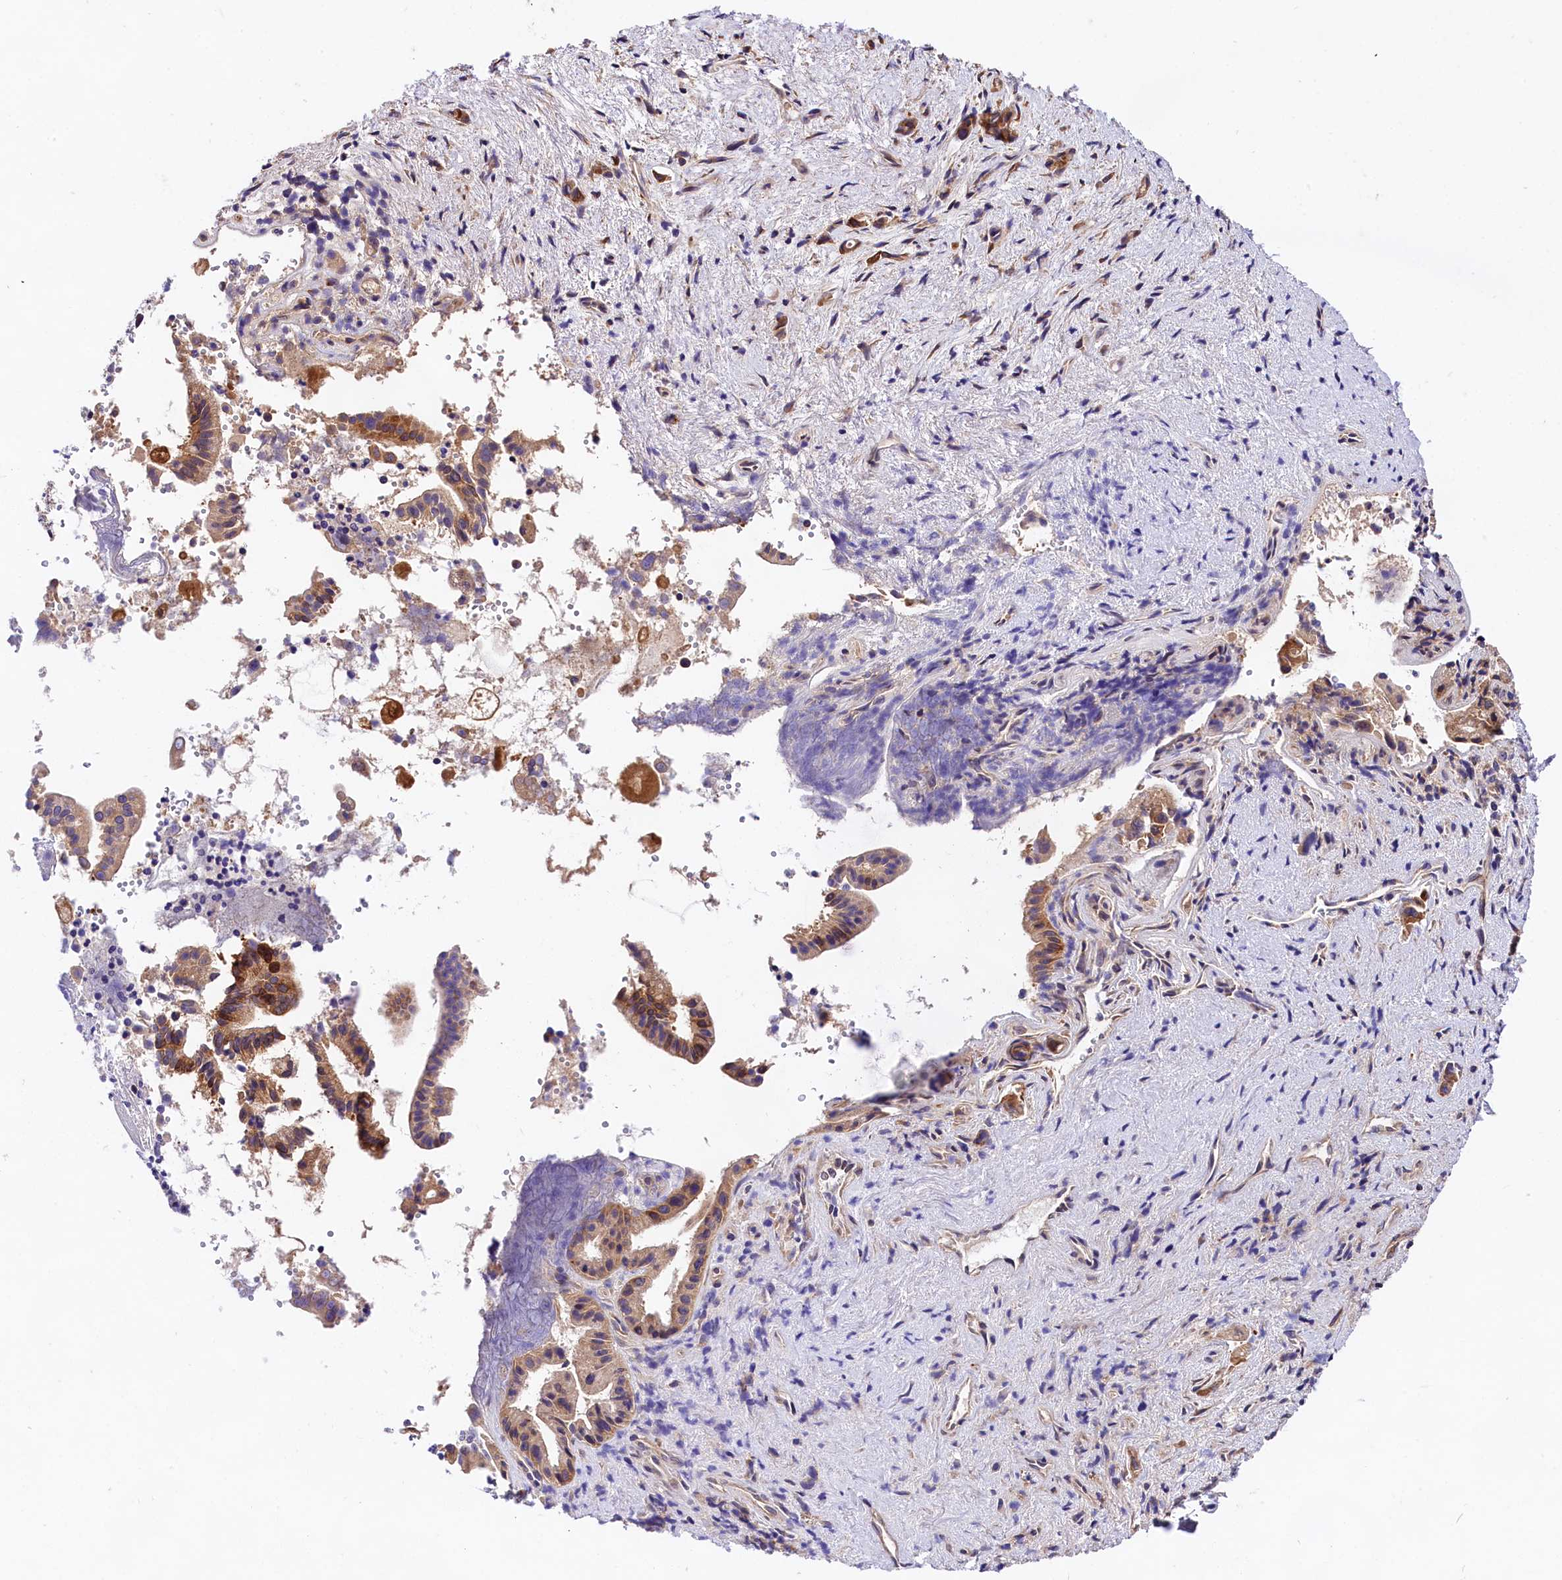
{"staining": {"intensity": "moderate", "quantity": ">75%", "location": "cytoplasmic/membranous"}, "tissue": "pancreatic cancer", "cell_type": "Tumor cells", "image_type": "cancer", "snomed": [{"axis": "morphology", "description": "Adenocarcinoma, NOS"}, {"axis": "topography", "description": "Pancreas"}], "caption": "Immunohistochemical staining of pancreatic cancer (adenocarcinoma) demonstrates moderate cytoplasmic/membranous protein expression in about >75% of tumor cells. (DAB (3,3'-diaminobenzidine) IHC with brightfield microscopy, high magnification).", "gene": "OAS3", "patient": {"sex": "female", "age": 77}}